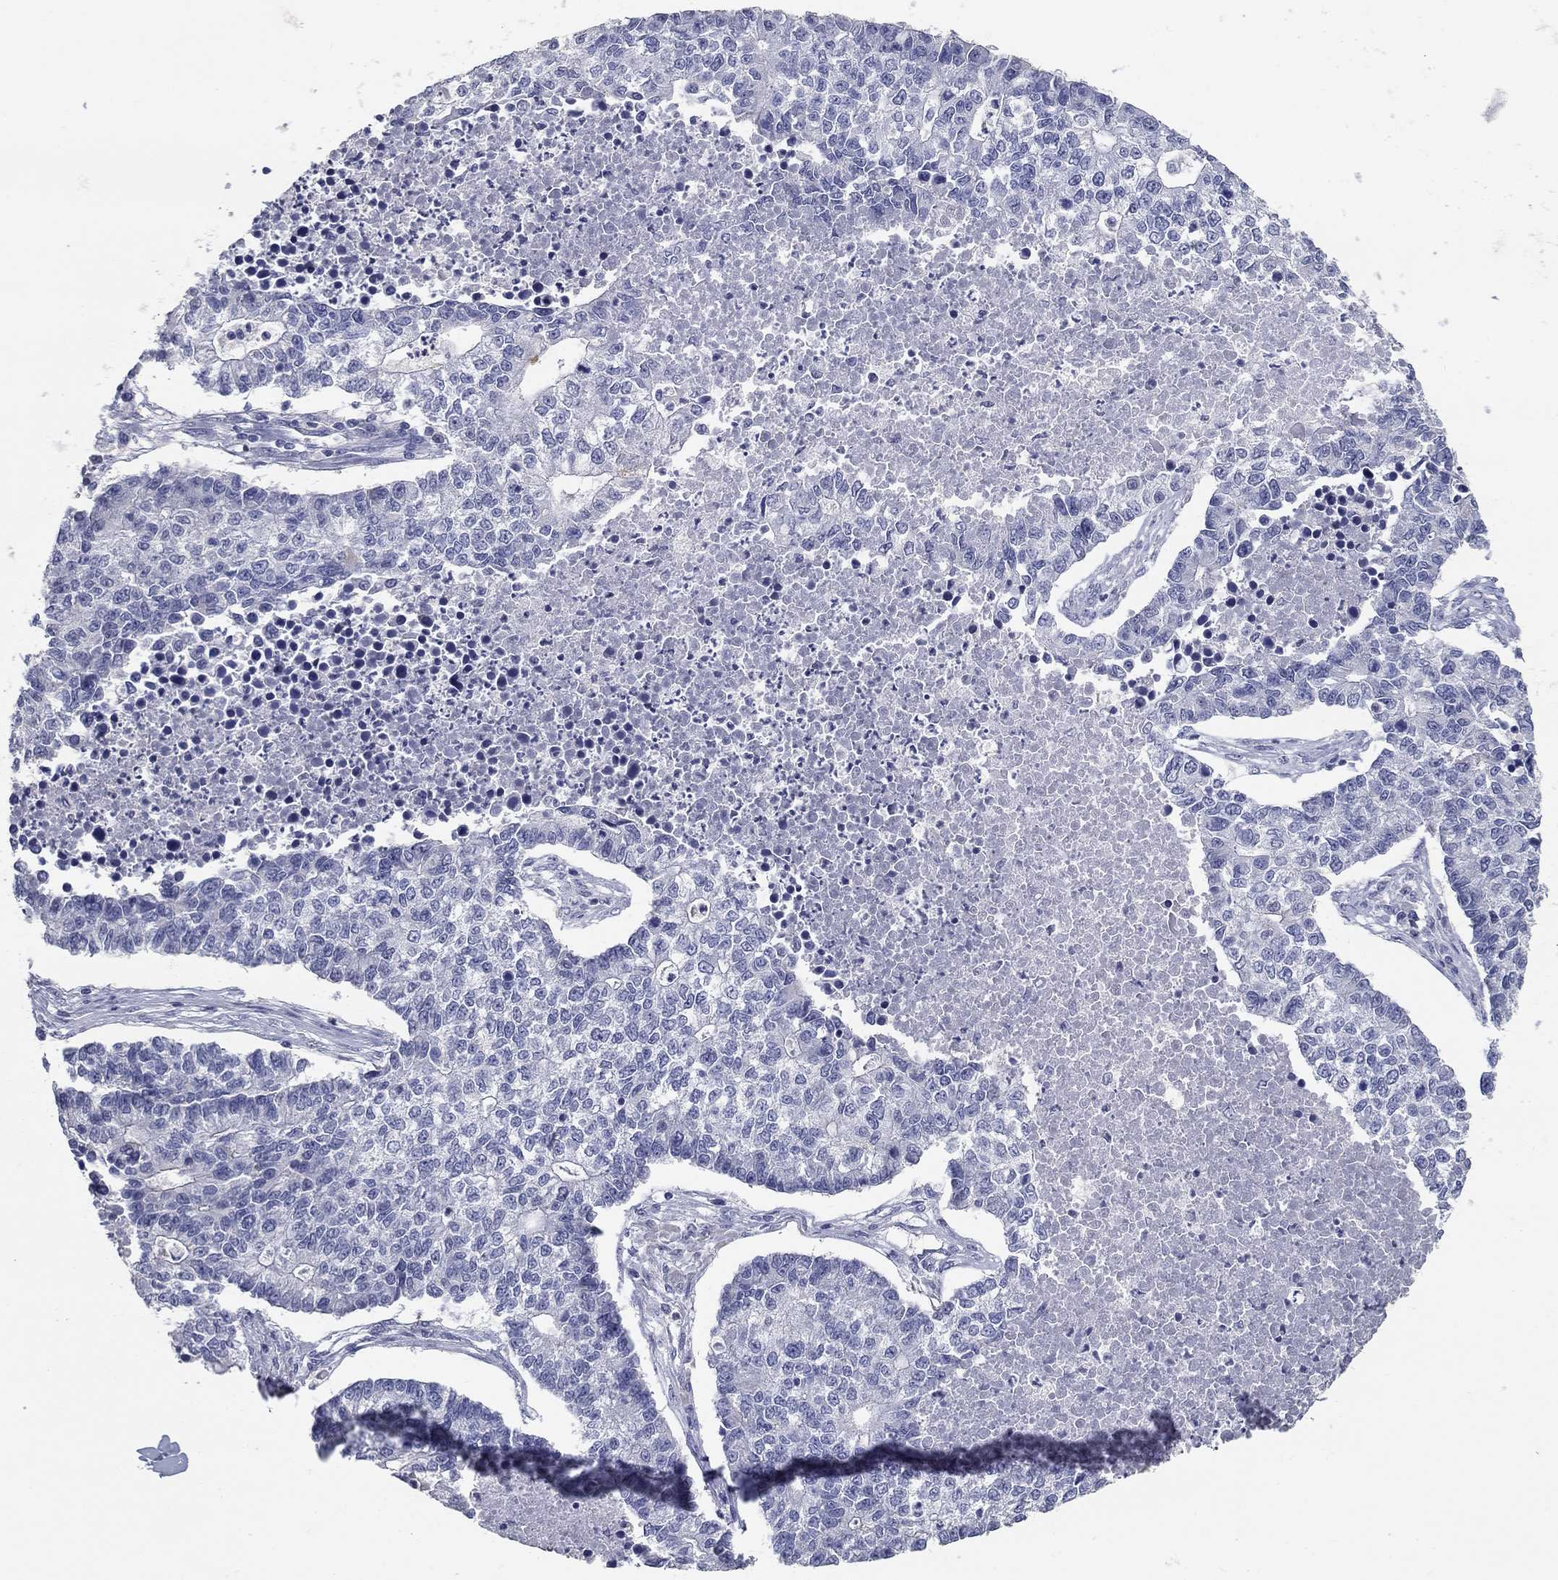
{"staining": {"intensity": "negative", "quantity": "none", "location": "none"}, "tissue": "lung cancer", "cell_type": "Tumor cells", "image_type": "cancer", "snomed": [{"axis": "morphology", "description": "Adenocarcinoma, NOS"}, {"axis": "topography", "description": "Lung"}], "caption": "A high-resolution photomicrograph shows immunohistochemistry staining of lung cancer (adenocarcinoma), which displays no significant staining in tumor cells.", "gene": "POMC", "patient": {"sex": "male", "age": 57}}